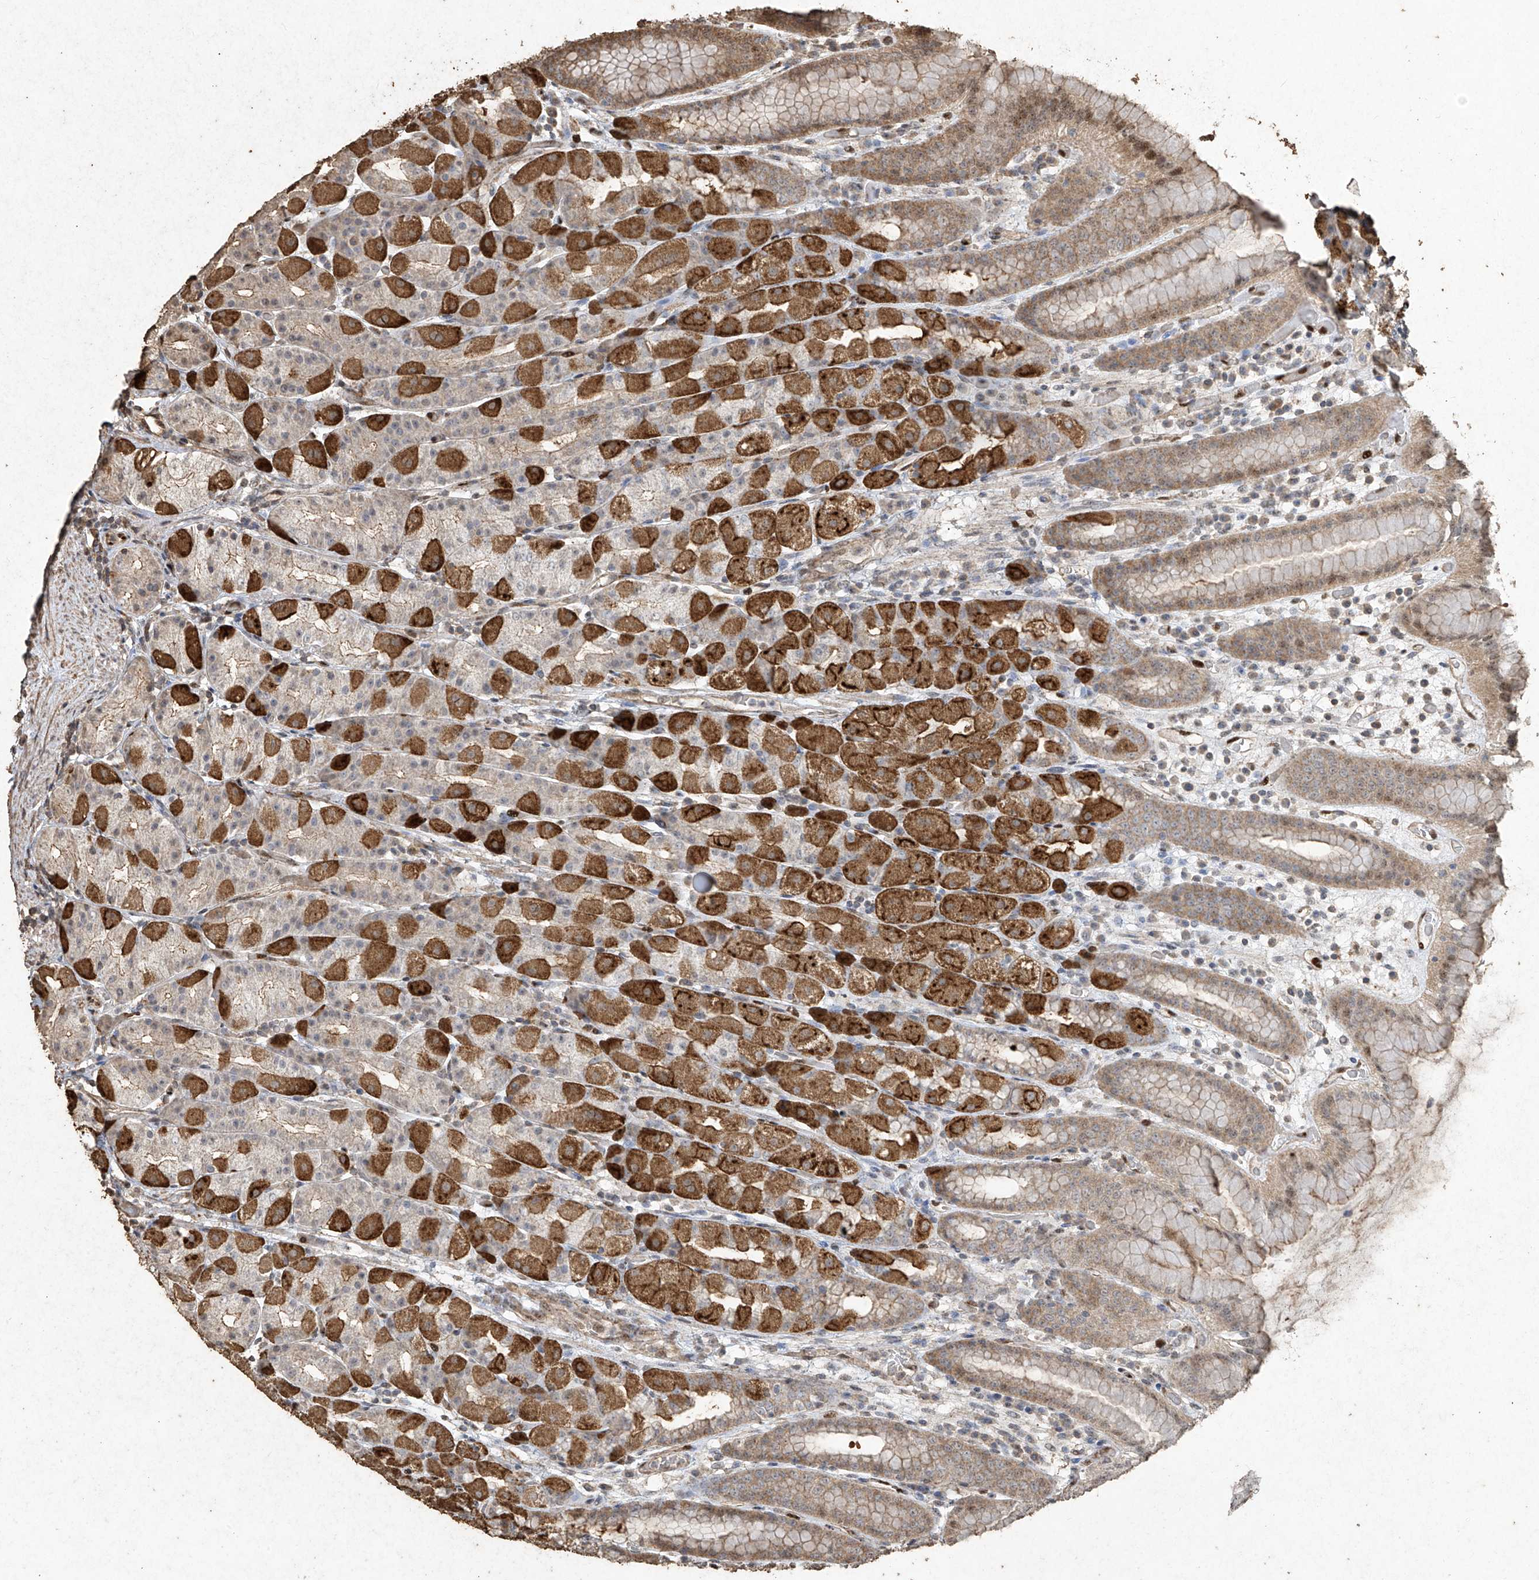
{"staining": {"intensity": "strong", "quantity": "25%-75%", "location": "cytoplasmic/membranous"}, "tissue": "stomach", "cell_type": "Glandular cells", "image_type": "normal", "snomed": [{"axis": "morphology", "description": "Normal tissue, NOS"}, {"axis": "topography", "description": "Stomach, upper"}], "caption": "The immunohistochemical stain shows strong cytoplasmic/membranous staining in glandular cells of benign stomach.", "gene": "ERBB3", "patient": {"sex": "male", "age": 68}}